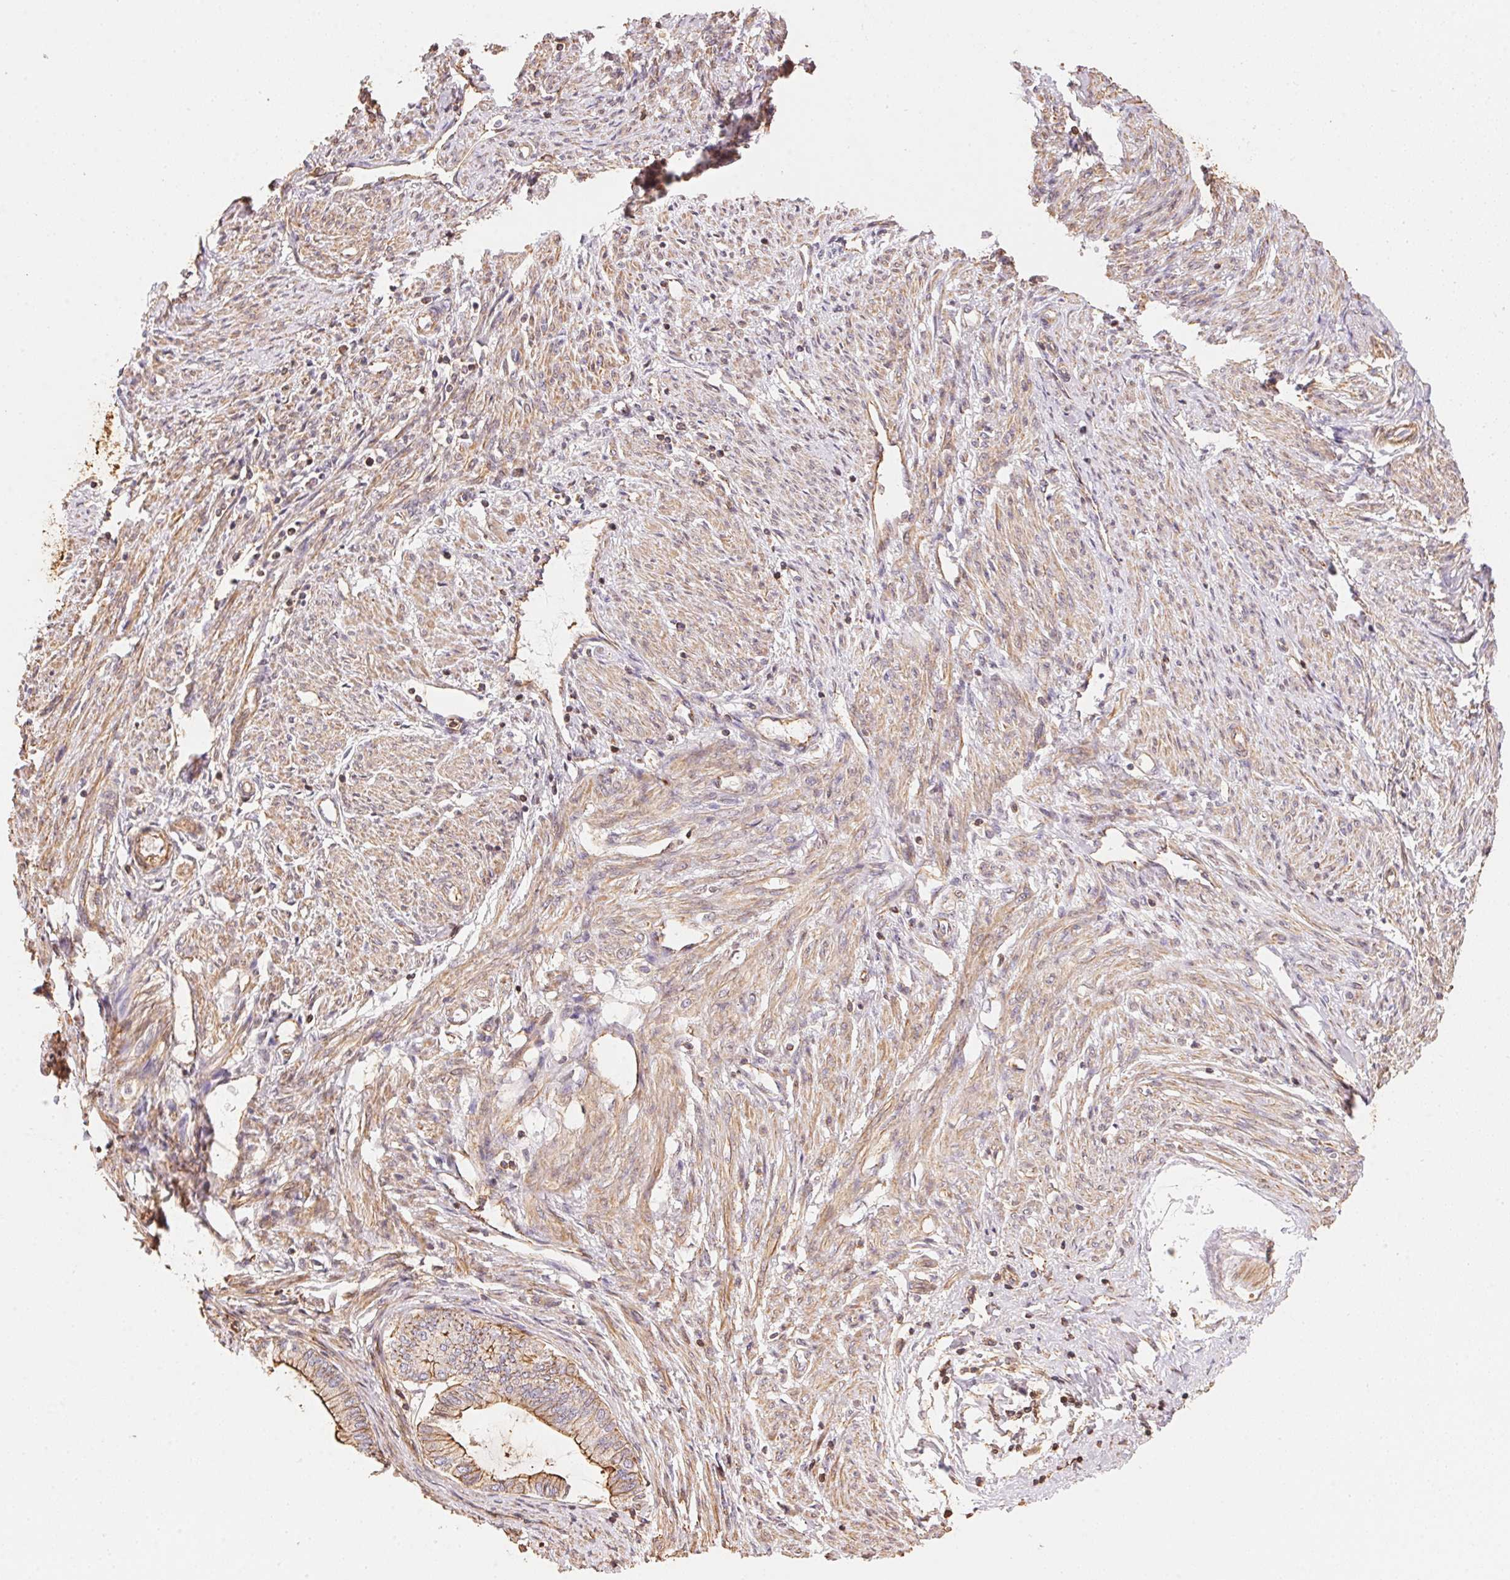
{"staining": {"intensity": "moderate", "quantity": "25%-75%", "location": "cytoplasmic/membranous"}, "tissue": "endometrial cancer", "cell_type": "Tumor cells", "image_type": "cancer", "snomed": [{"axis": "morphology", "description": "Adenocarcinoma, NOS"}, {"axis": "topography", "description": "Endometrium"}], "caption": "Immunohistochemical staining of endometrial cancer (adenocarcinoma) shows medium levels of moderate cytoplasmic/membranous positivity in approximately 25%-75% of tumor cells.", "gene": "FRAS1", "patient": {"sex": "female", "age": 86}}